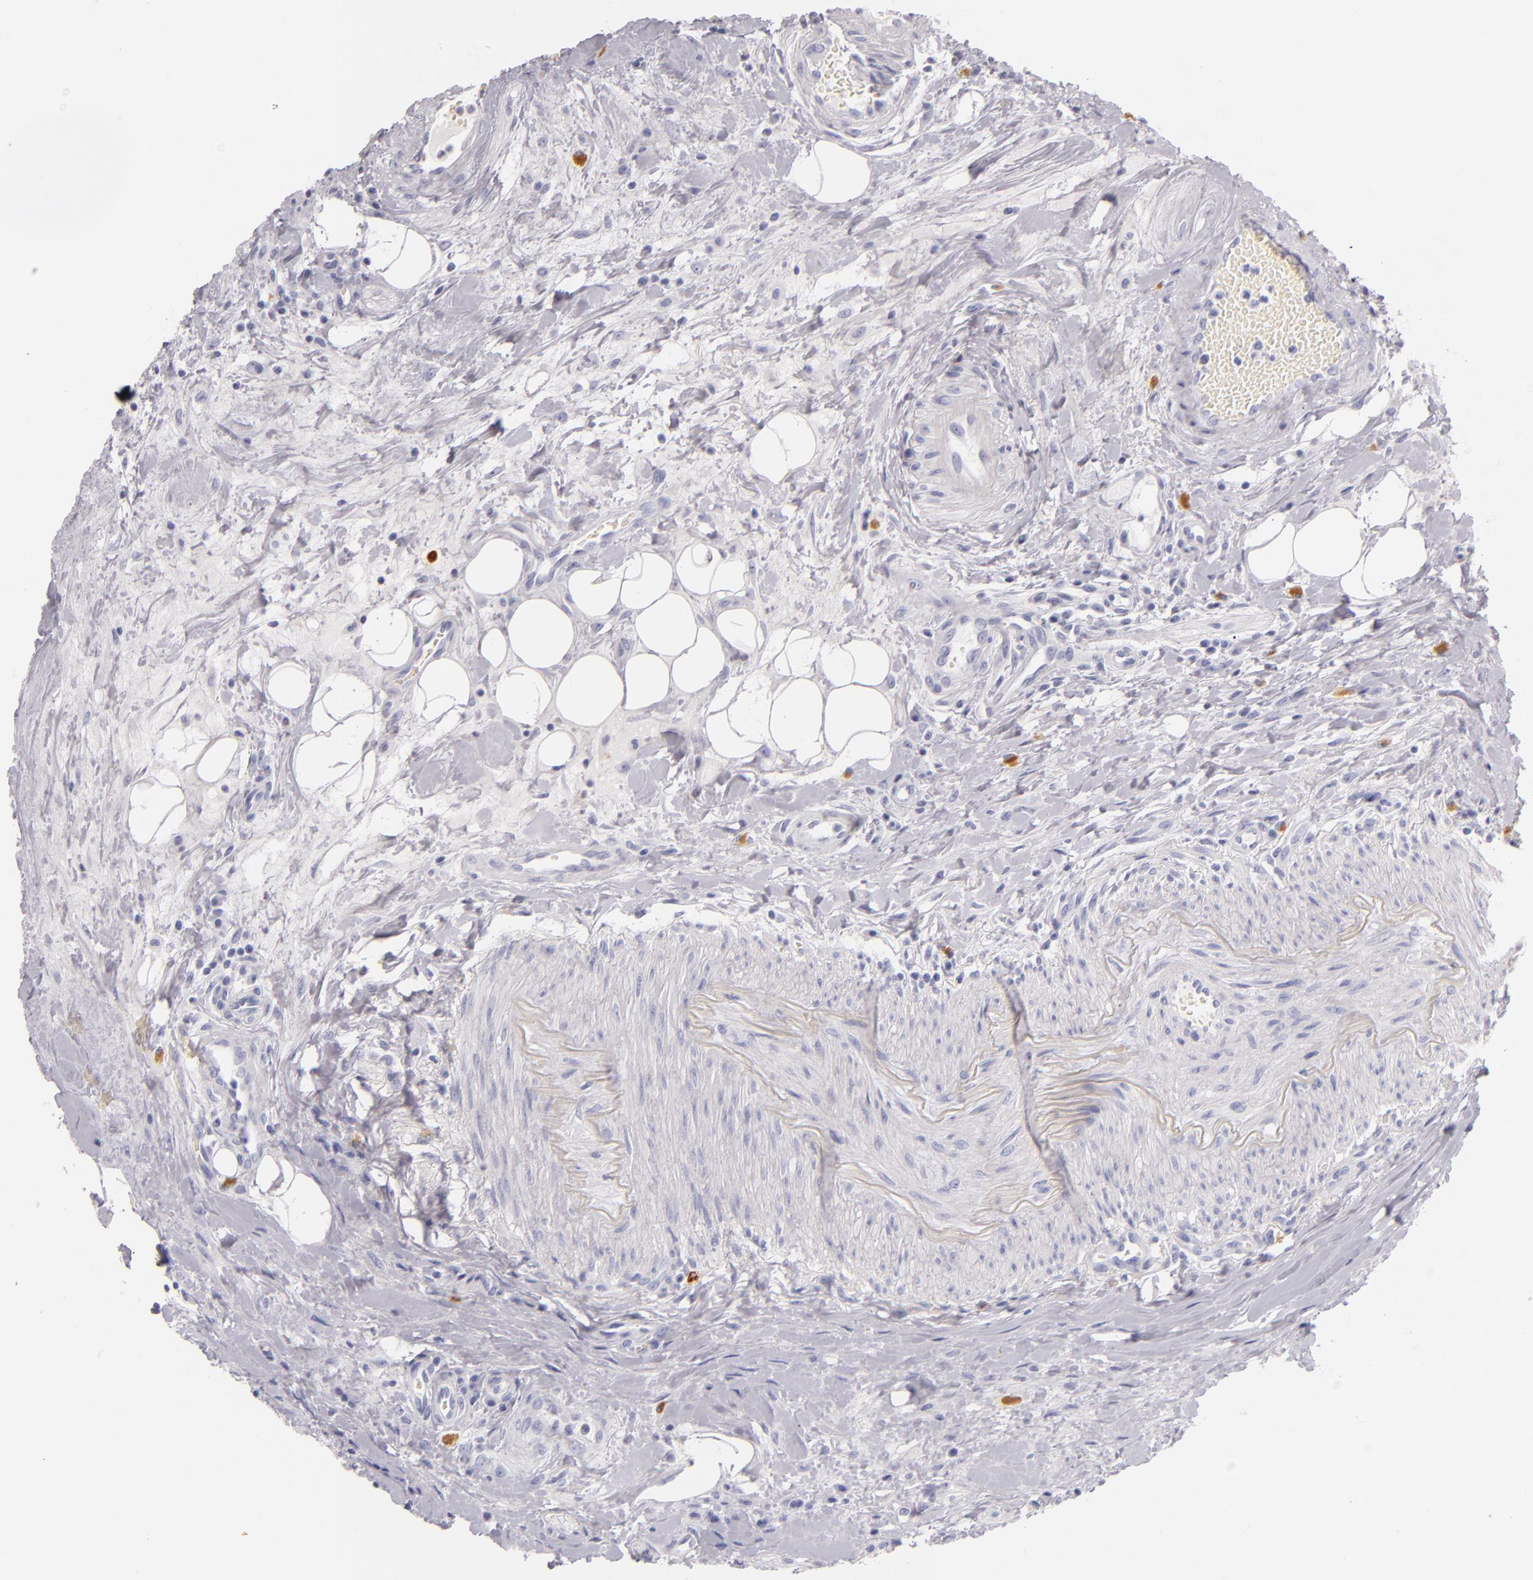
{"staining": {"intensity": "negative", "quantity": "none", "location": "none"}, "tissue": "colorectal cancer", "cell_type": "Tumor cells", "image_type": "cancer", "snomed": [{"axis": "morphology", "description": "Adenocarcinoma, NOS"}, {"axis": "topography", "description": "Colon"}], "caption": "Immunohistochemistry (IHC) micrograph of human colorectal adenocarcinoma stained for a protein (brown), which displays no positivity in tumor cells.", "gene": "TPSD1", "patient": {"sex": "male", "age": 54}}